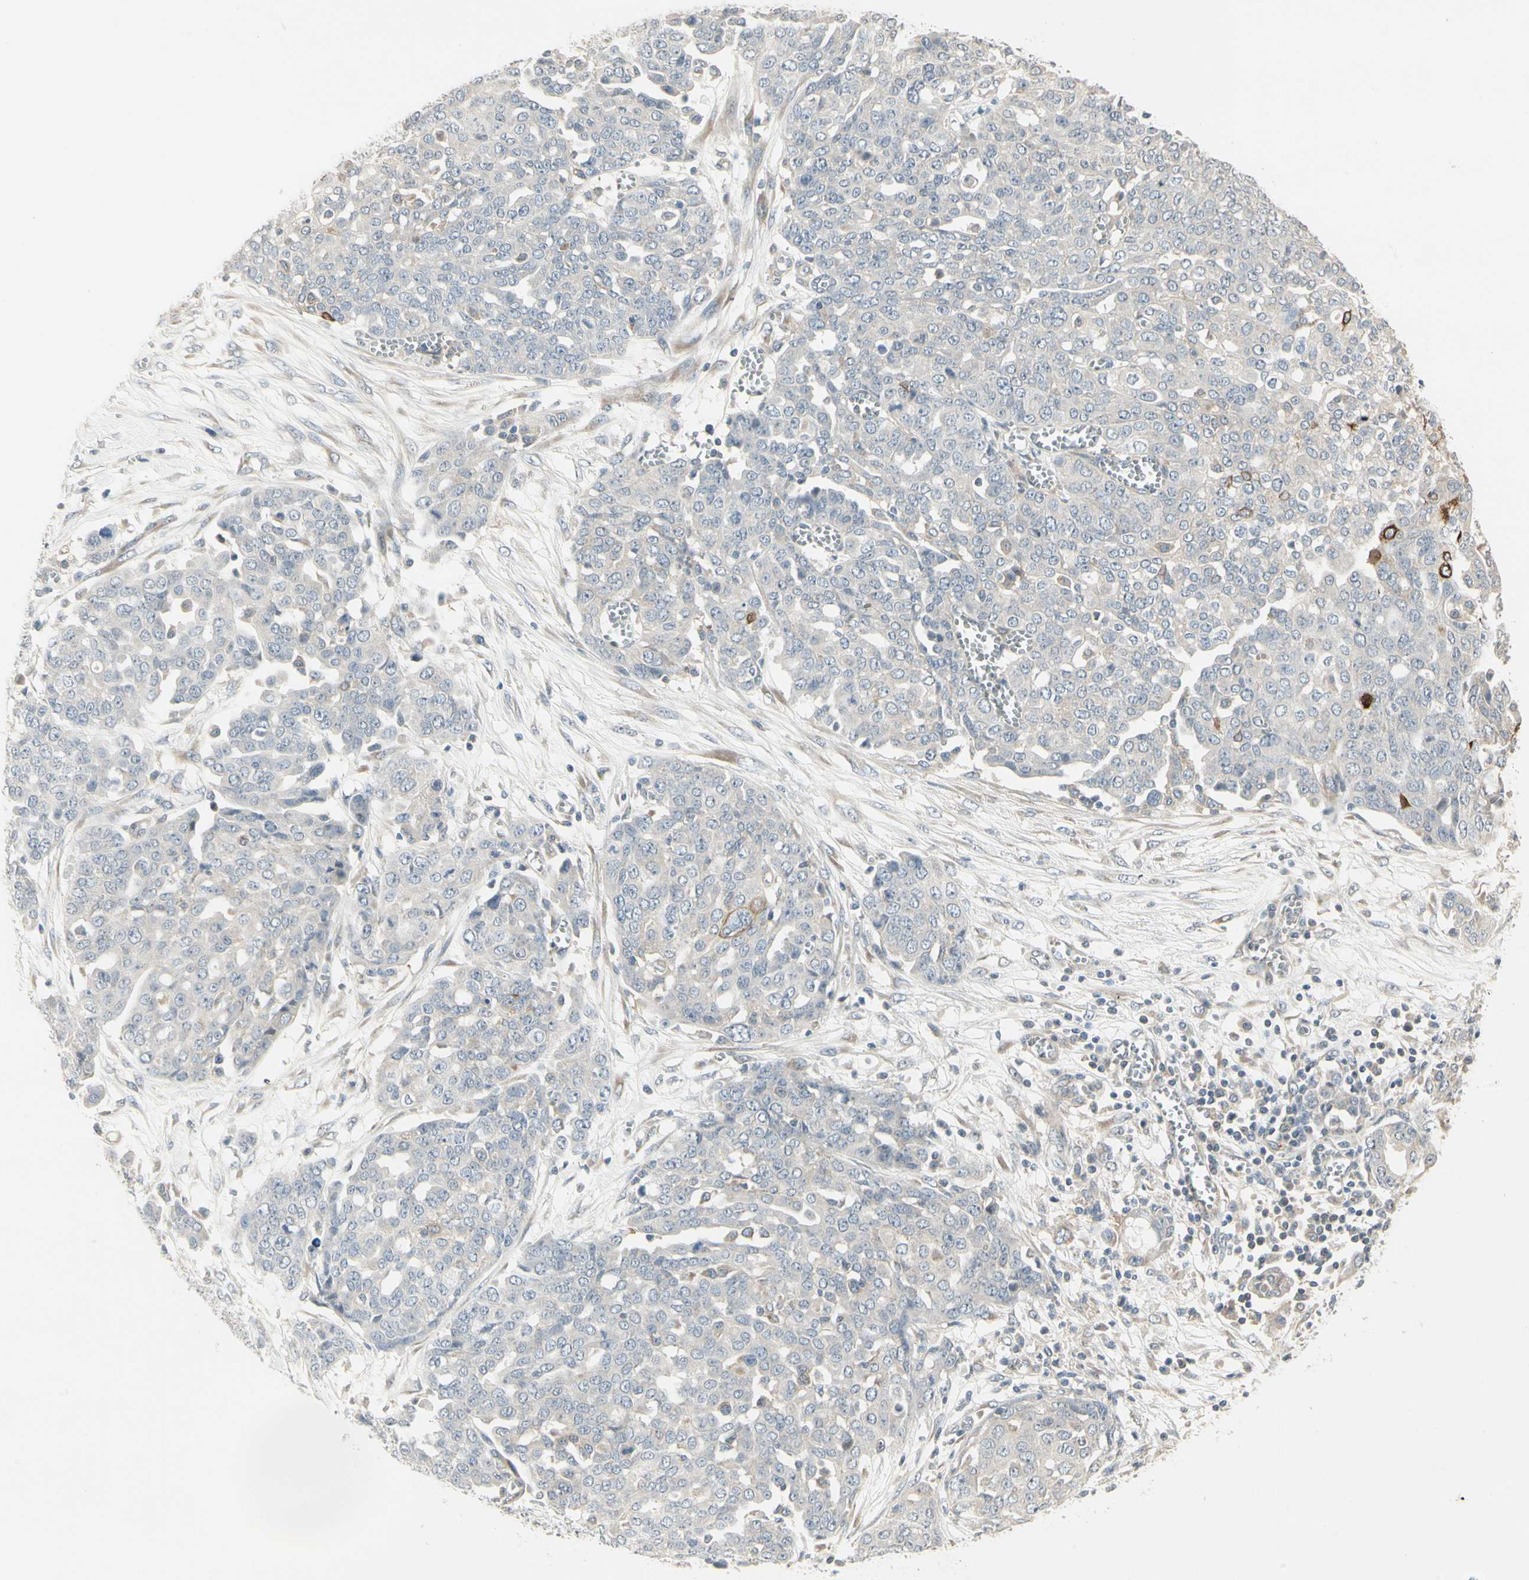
{"staining": {"intensity": "negative", "quantity": "none", "location": "none"}, "tissue": "ovarian cancer", "cell_type": "Tumor cells", "image_type": "cancer", "snomed": [{"axis": "morphology", "description": "Cystadenocarcinoma, serous, NOS"}, {"axis": "topography", "description": "Soft tissue"}, {"axis": "topography", "description": "Ovary"}], "caption": "Immunohistochemistry (IHC) histopathology image of neoplastic tissue: human serous cystadenocarcinoma (ovarian) stained with DAB (3,3'-diaminobenzidine) shows no significant protein expression in tumor cells.", "gene": "ZFP36", "patient": {"sex": "female", "age": 57}}